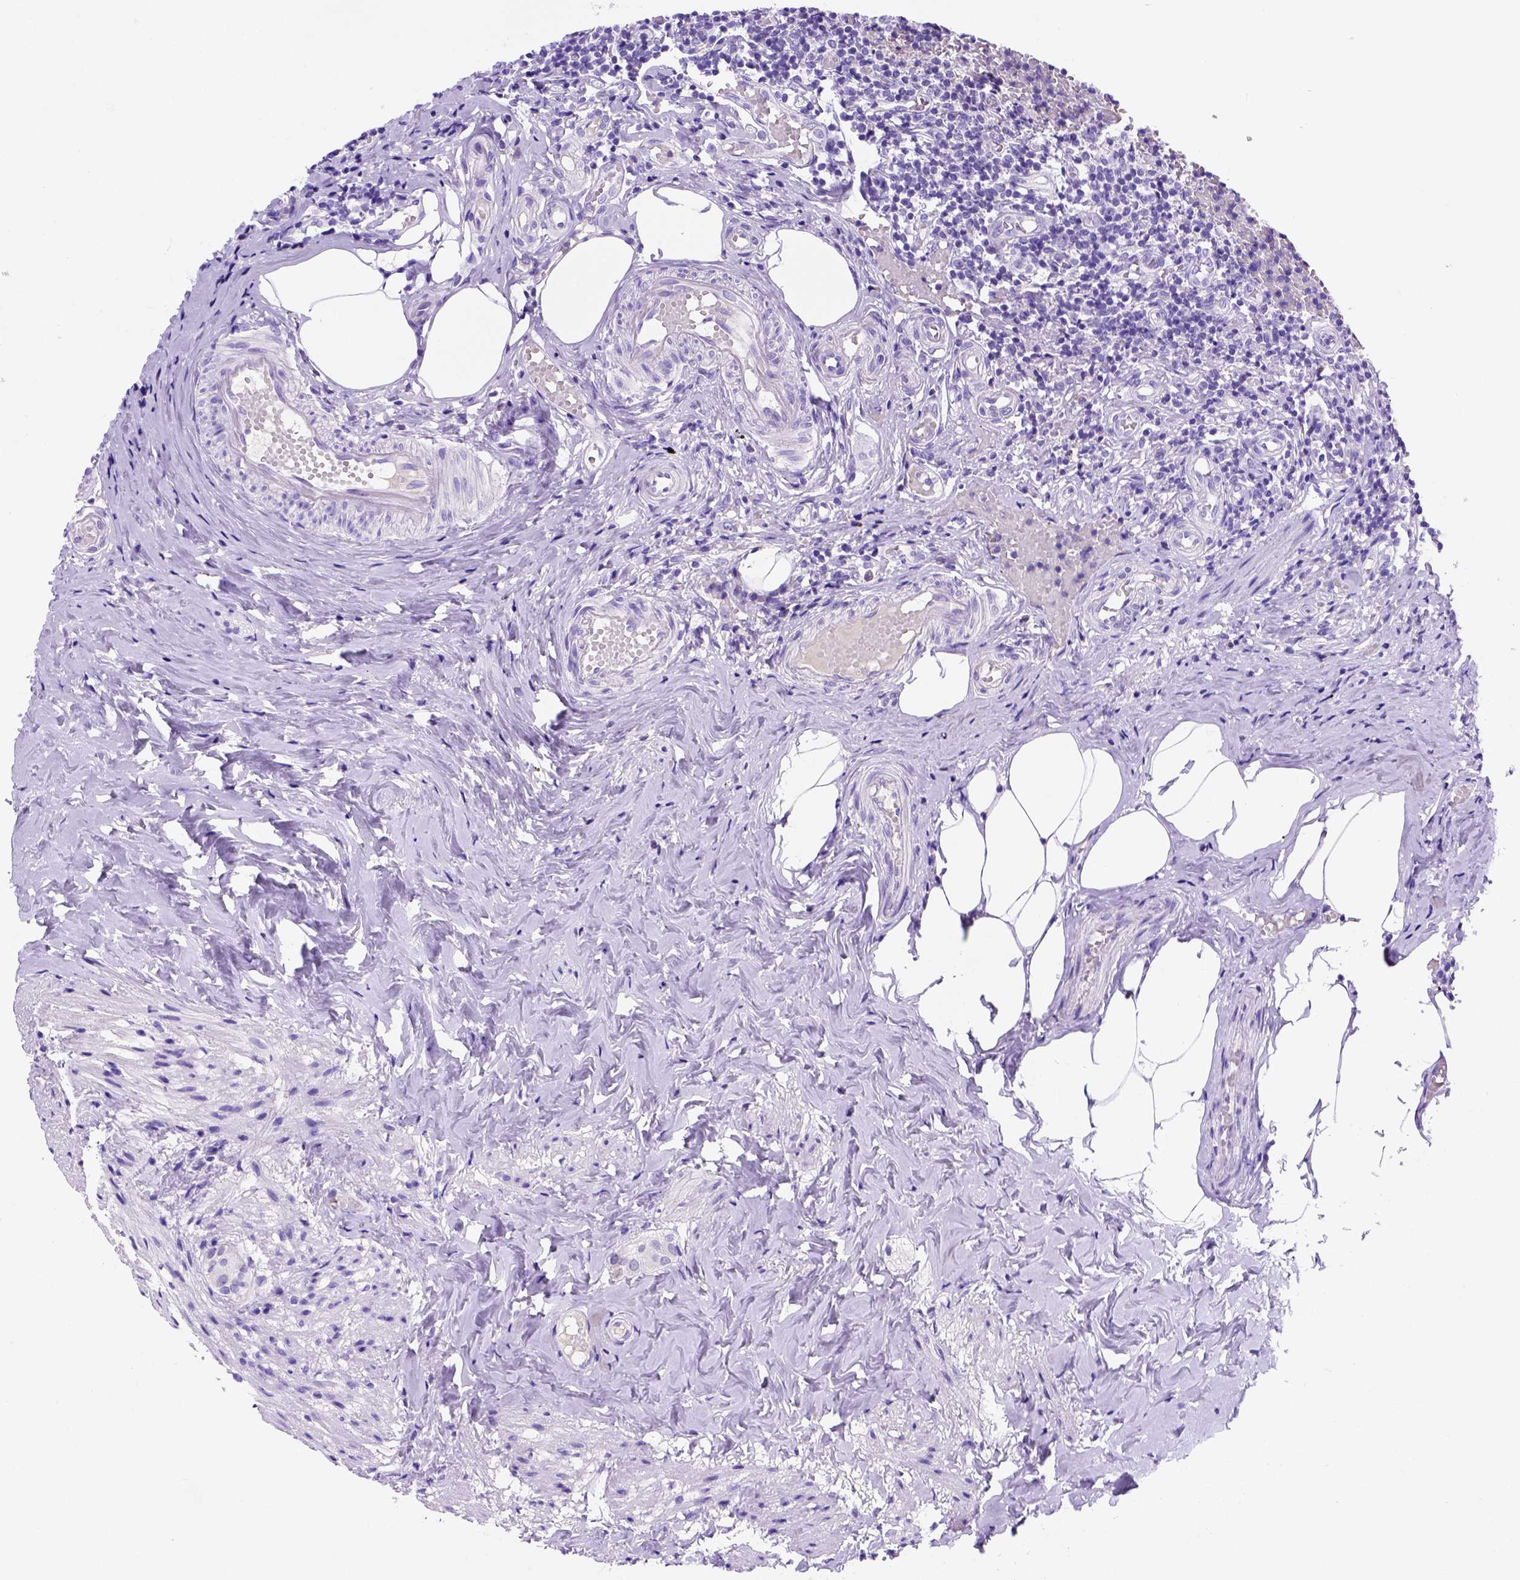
{"staining": {"intensity": "negative", "quantity": "none", "location": "none"}, "tissue": "appendix", "cell_type": "Glandular cells", "image_type": "normal", "snomed": [{"axis": "morphology", "description": "Normal tissue, NOS"}, {"axis": "topography", "description": "Appendix"}], "caption": "Glandular cells are negative for brown protein staining in benign appendix. (DAB IHC, high magnification).", "gene": "FAM81B", "patient": {"sex": "female", "age": 32}}